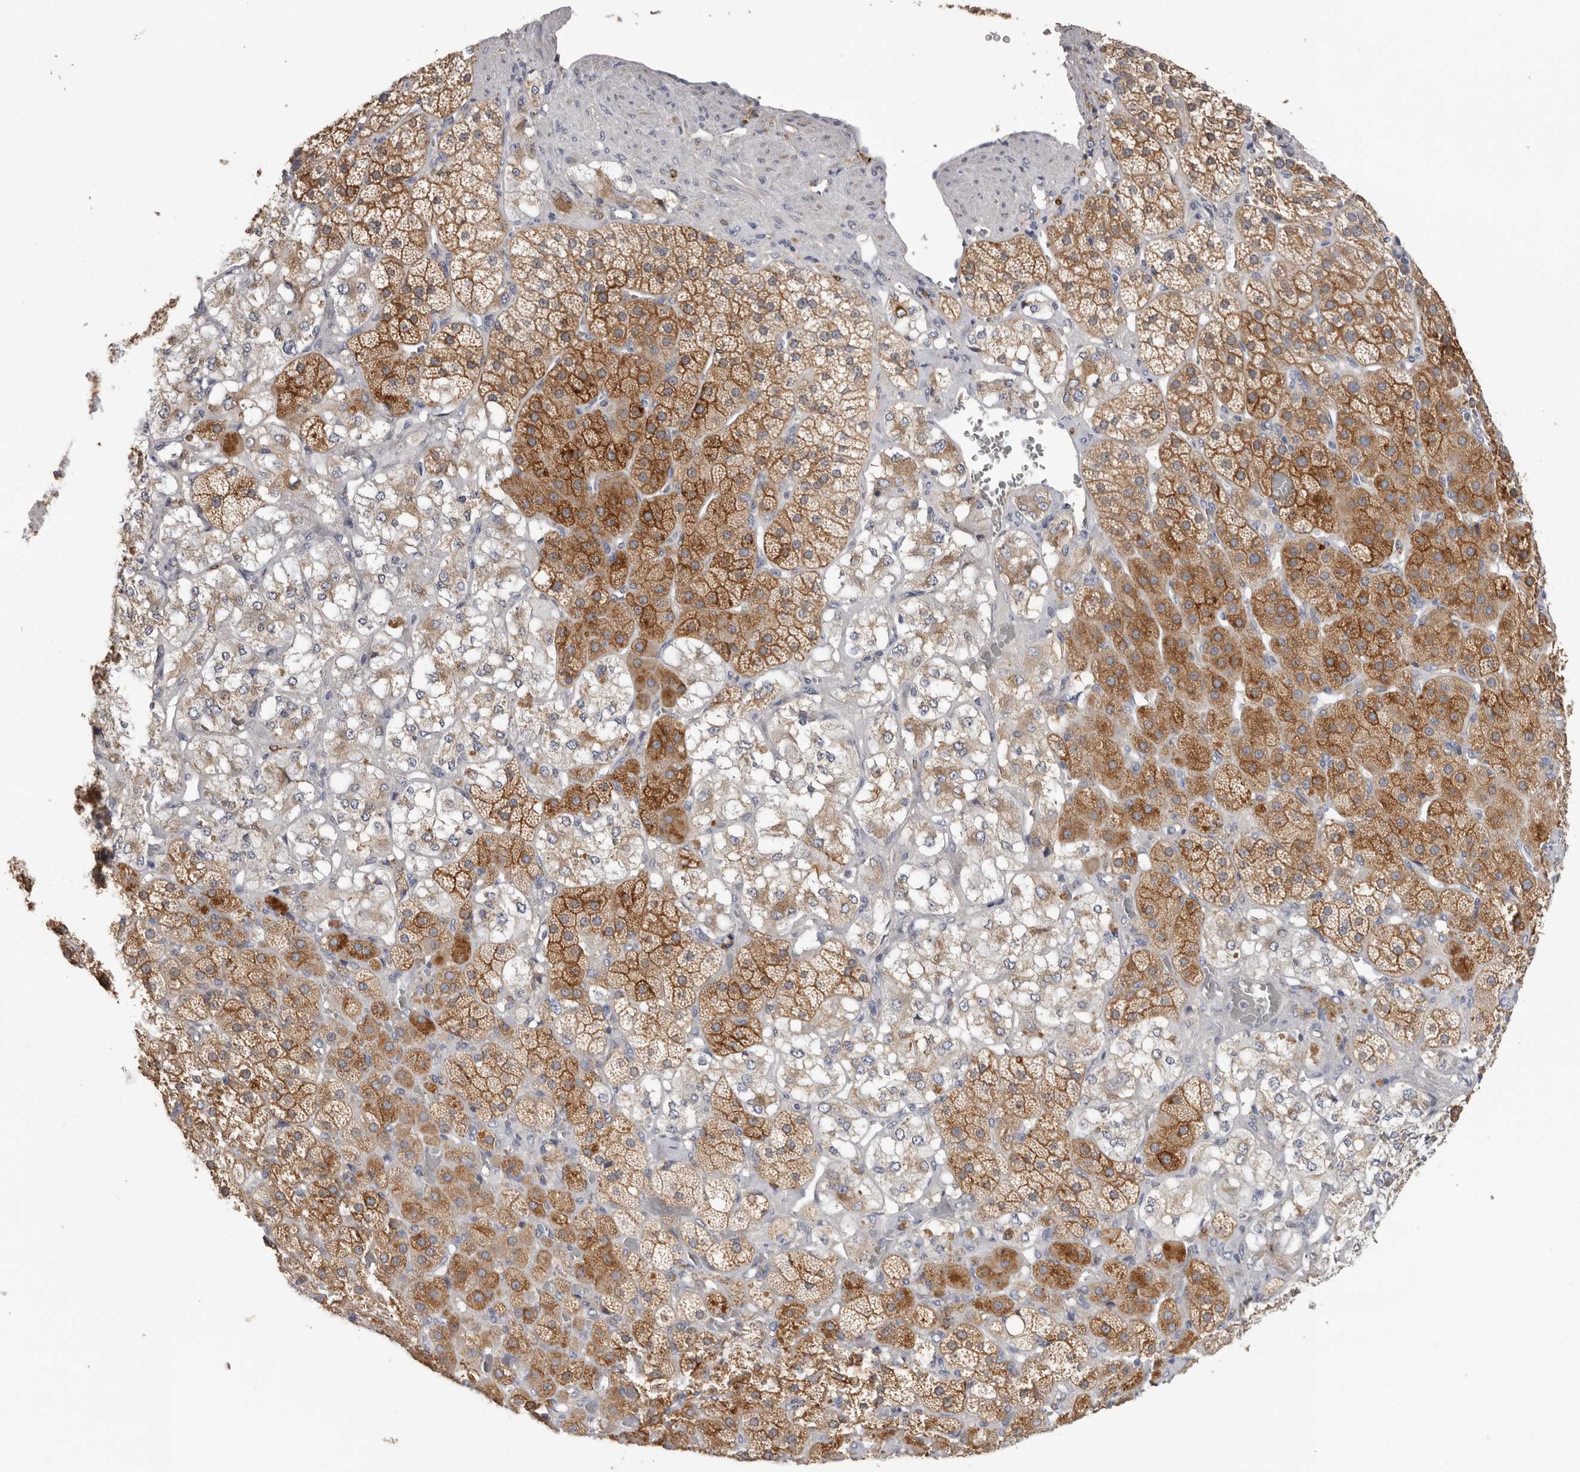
{"staining": {"intensity": "moderate", "quantity": ">75%", "location": "cytoplasmic/membranous"}, "tissue": "adrenal gland", "cell_type": "Glandular cells", "image_type": "normal", "snomed": [{"axis": "morphology", "description": "Normal tissue, NOS"}, {"axis": "topography", "description": "Adrenal gland"}], "caption": "Immunohistochemical staining of normal human adrenal gland shows >75% levels of moderate cytoplasmic/membranous protein staining in about >75% of glandular cells.", "gene": "TFRC", "patient": {"sex": "male", "age": 57}}